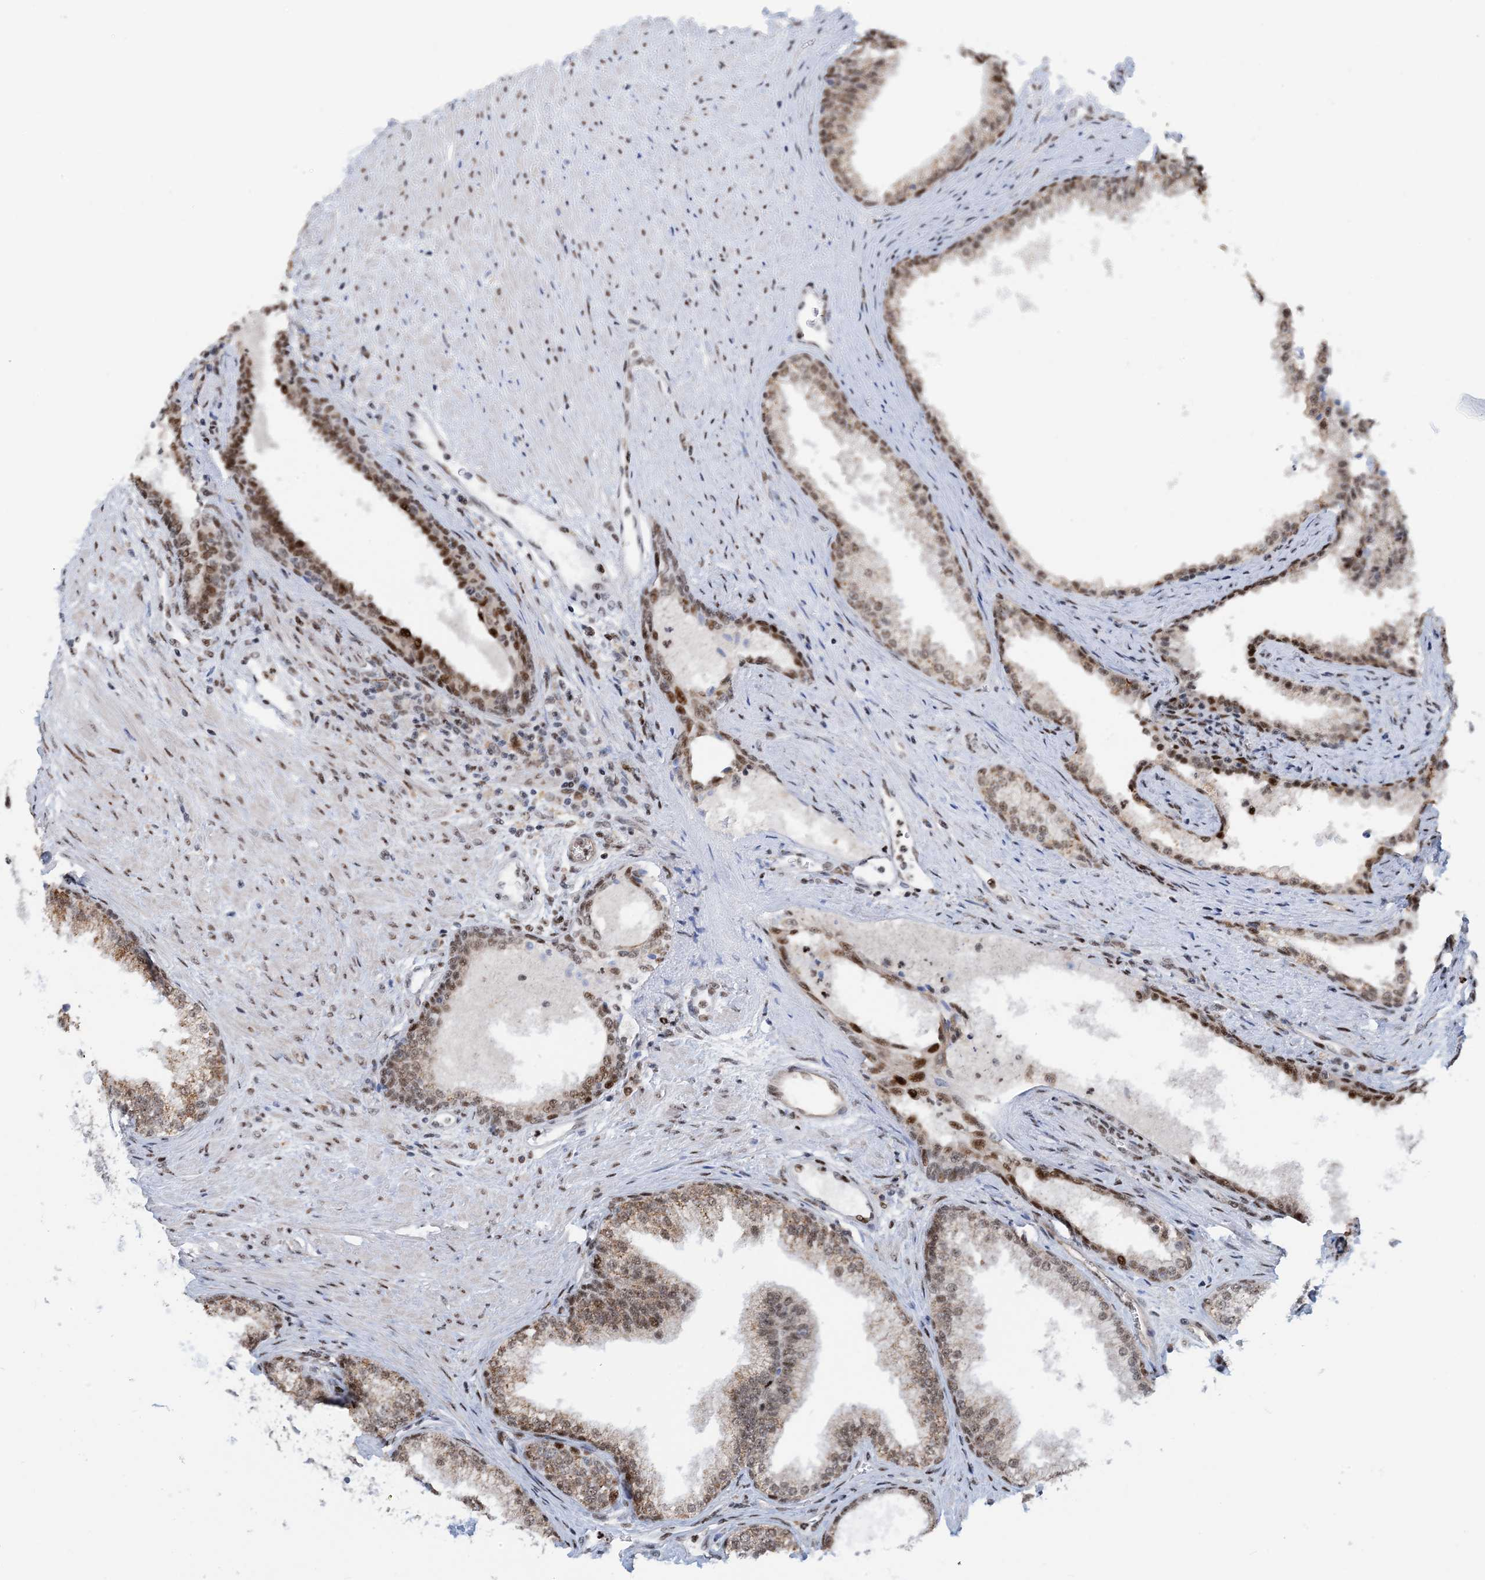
{"staining": {"intensity": "moderate", "quantity": "25%-75%", "location": "nuclear"}, "tissue": "prostate", "cell_type": "Glandular cells", "image_type": "normal", "snomed": [{"axis": "morphology", "description": "Normal tissue, NOS"}, {"axis": "topography", "description": "Prostate"}], "caption": "The image reveals immunohistochemical staining of benign prostate. There is moderate nuclear expression is identified in about 25%-75% of glandular cells. (Brightfield microscopy of DAB IHC at high magnification).", "gene": "HEMK1", "patient": {"sex": "male", "age": 76}}